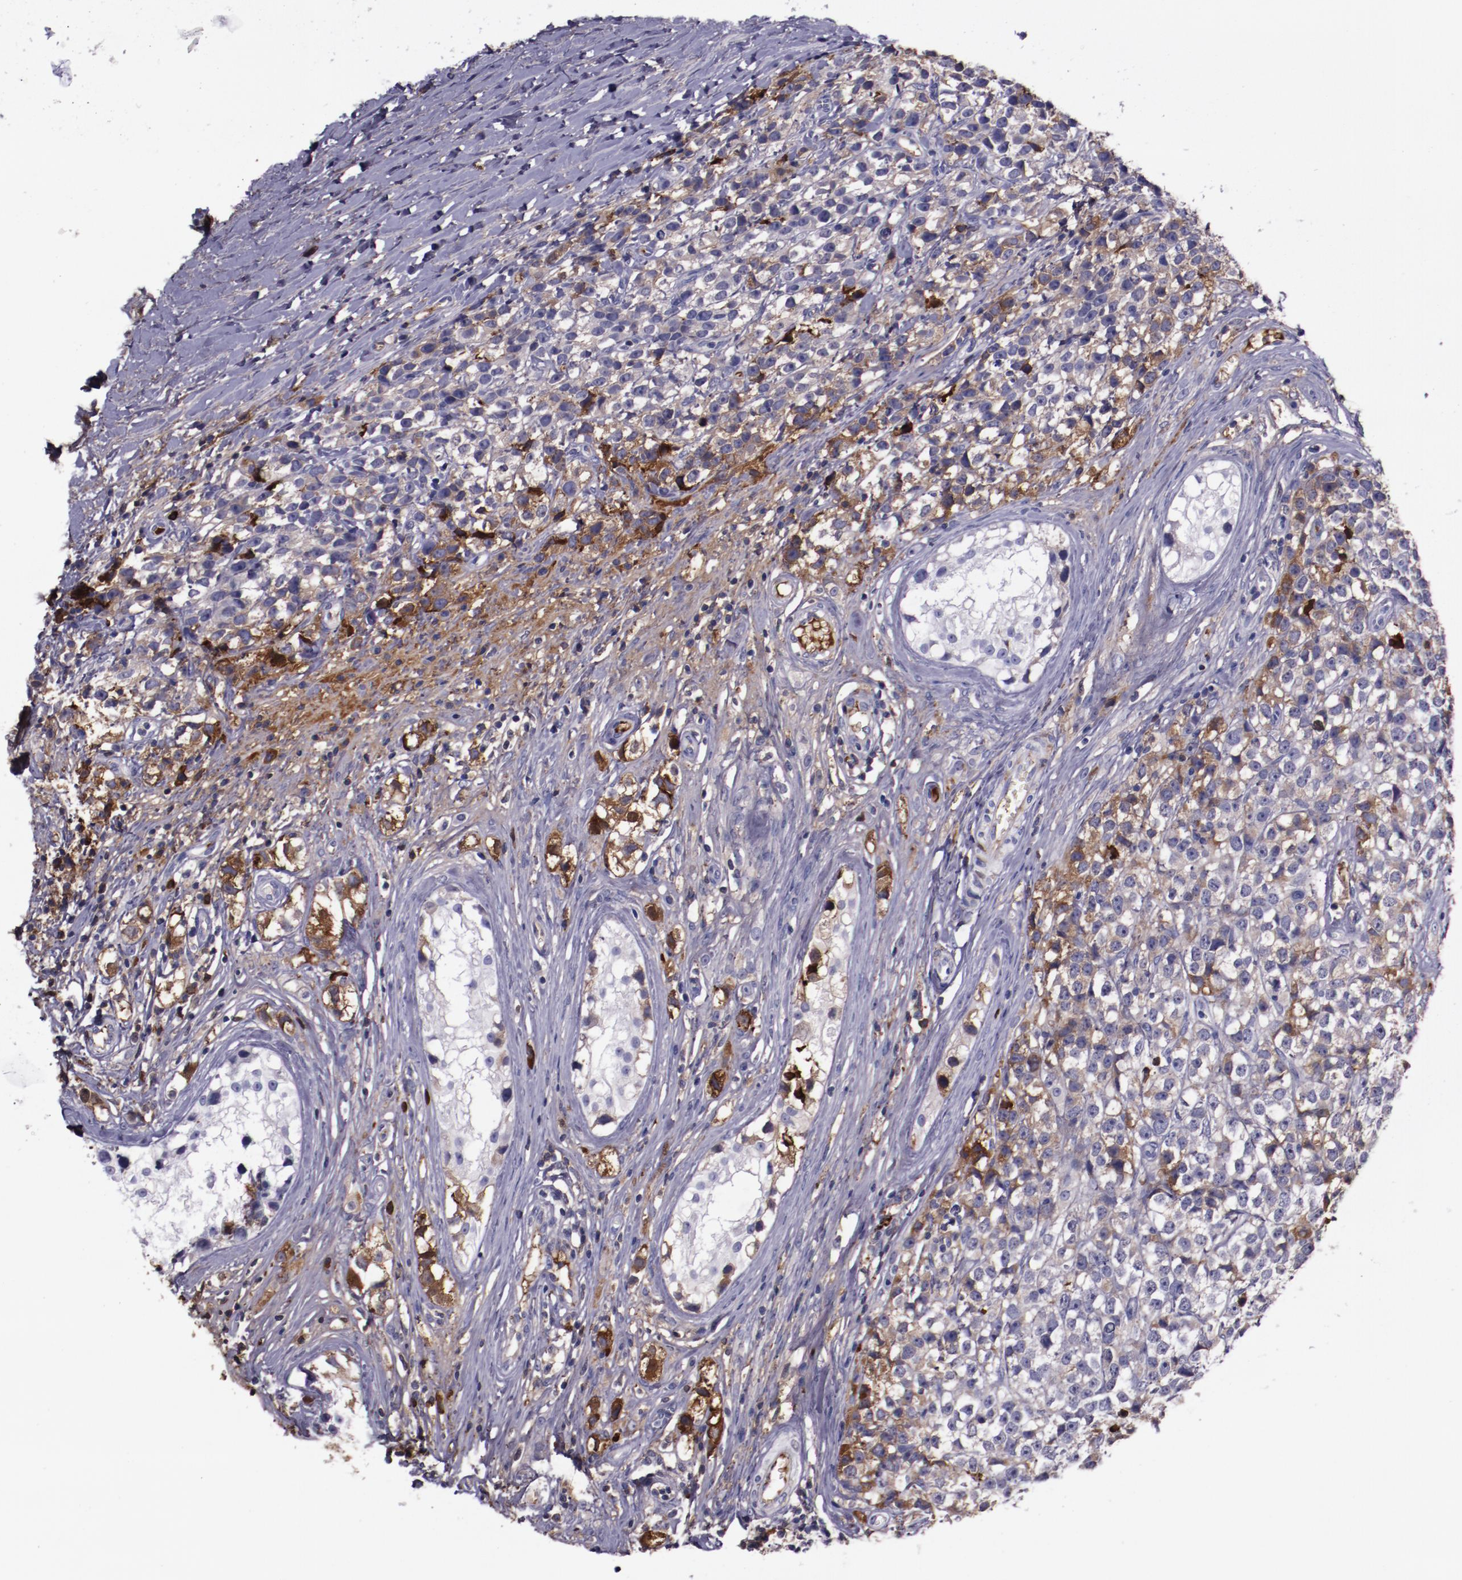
{"staining": {"intensity": "moderate", "quantity": "<25%", "location": "cytoplasmic/membranous"}, "tissue": "testis cancer", "cell_type": "Tumor cells", "image_type": "cancer", "snomed": [{"axis": "morphology", "description": "Seminoma, NOS"}, {"axis": "topography", "description": "Testis"}], "caption": "Immunohistochemical staining of human testis cancer reveals low levels of moderate cytoplasmic/membranous expression in about <25% of tumor cells.", "gene": "APOH", "patient": {"sex": "male", "age": 25}}